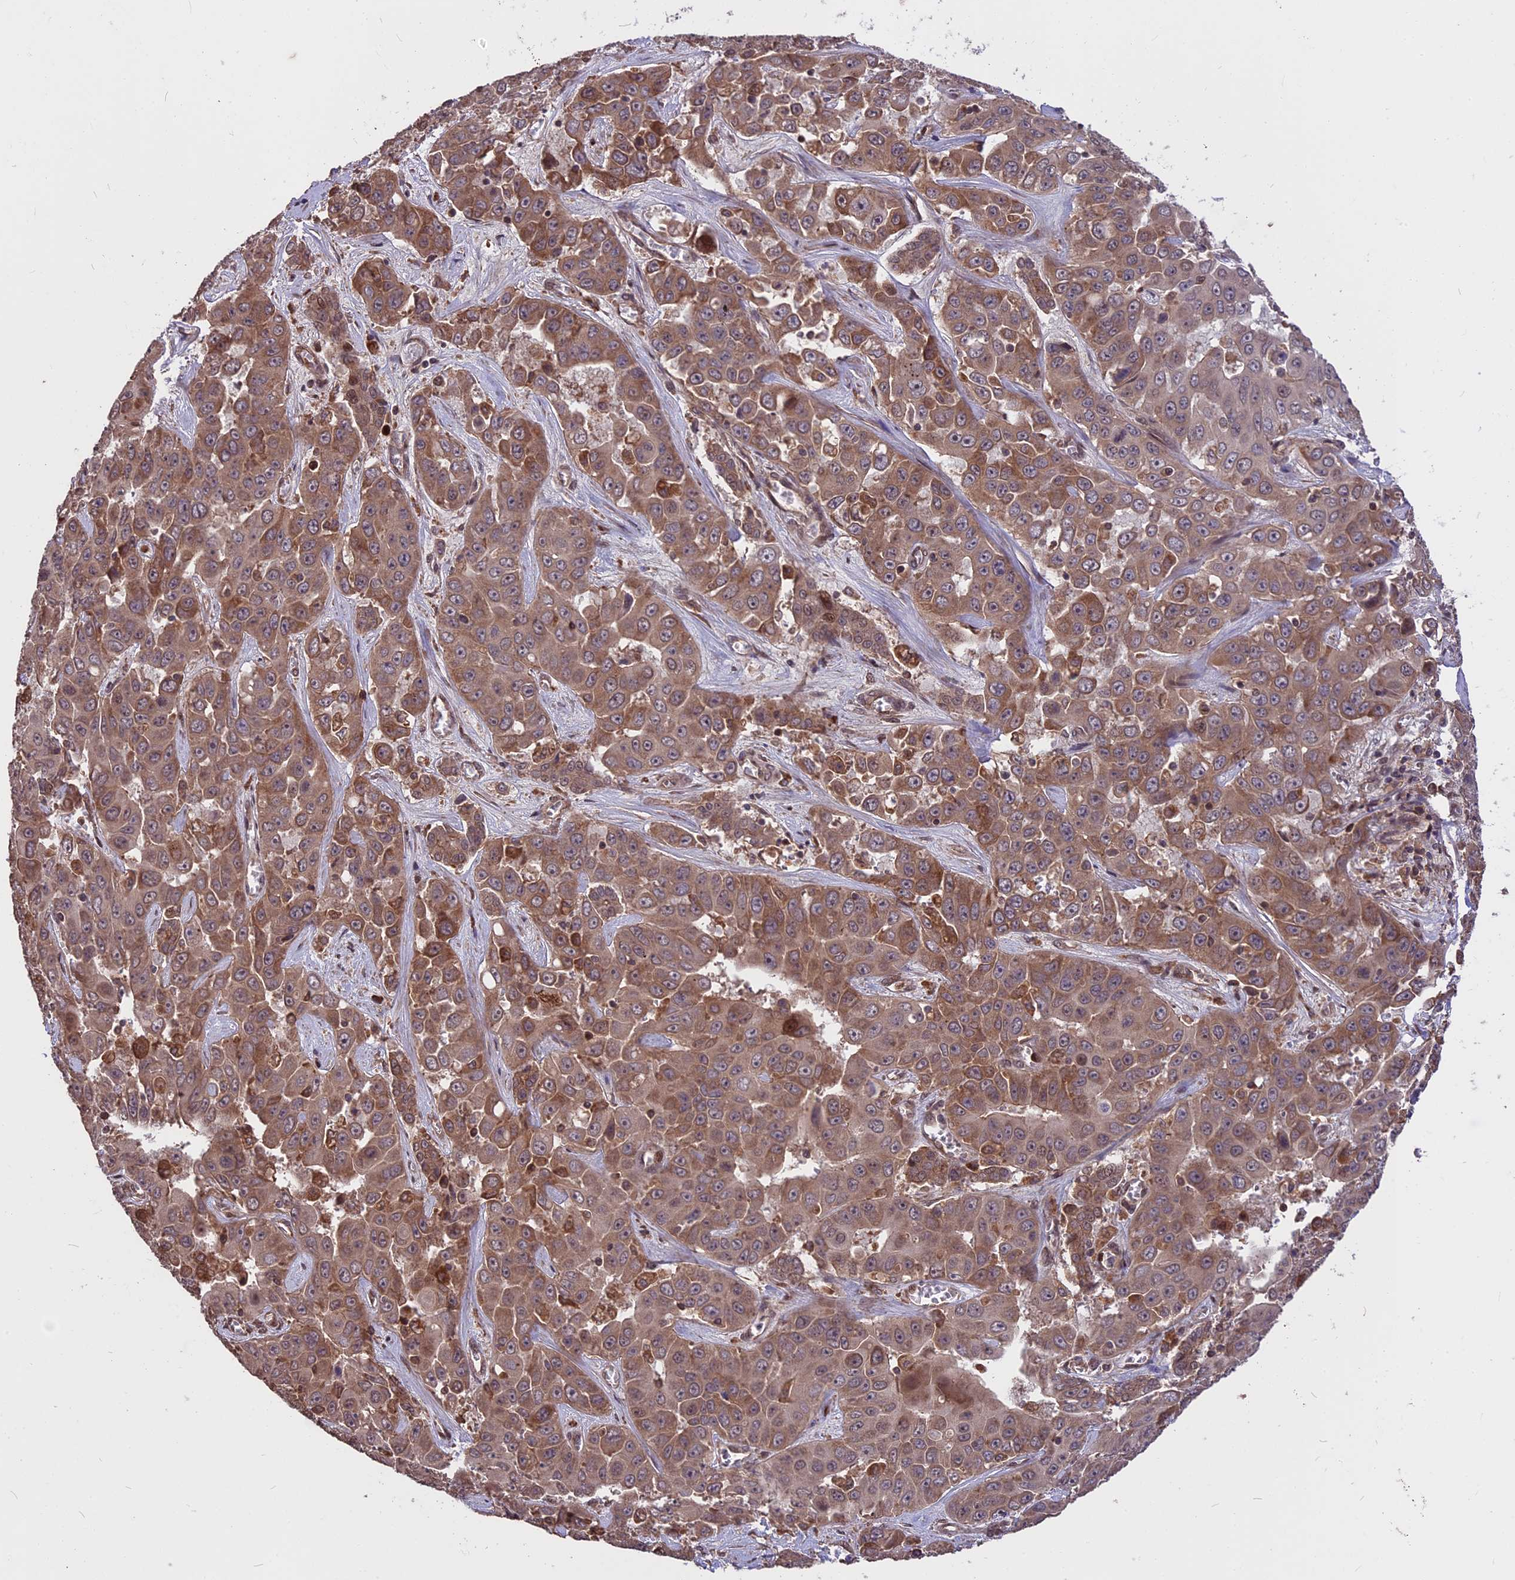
{"staining": {"intensity": "moderate", "quantity": ">75%", "location": "cytoplasmic/membranous"}, "tissue": "liver cancer", "cell_type": "Tumor cells", "image_type": "cancer", "snomed": [{"axis": "morphology", "description": "Cholangiocarcinoma"}, {"axis": "topography", "description": "Liver"}], "caption": "A medium amount of moderate cytoplasmic/membranous staining is identified in about >75% of tumor cells in liver cancer tissue.", "gene": "ZNF598", "patient": {"sex": "female", "age": 52}}